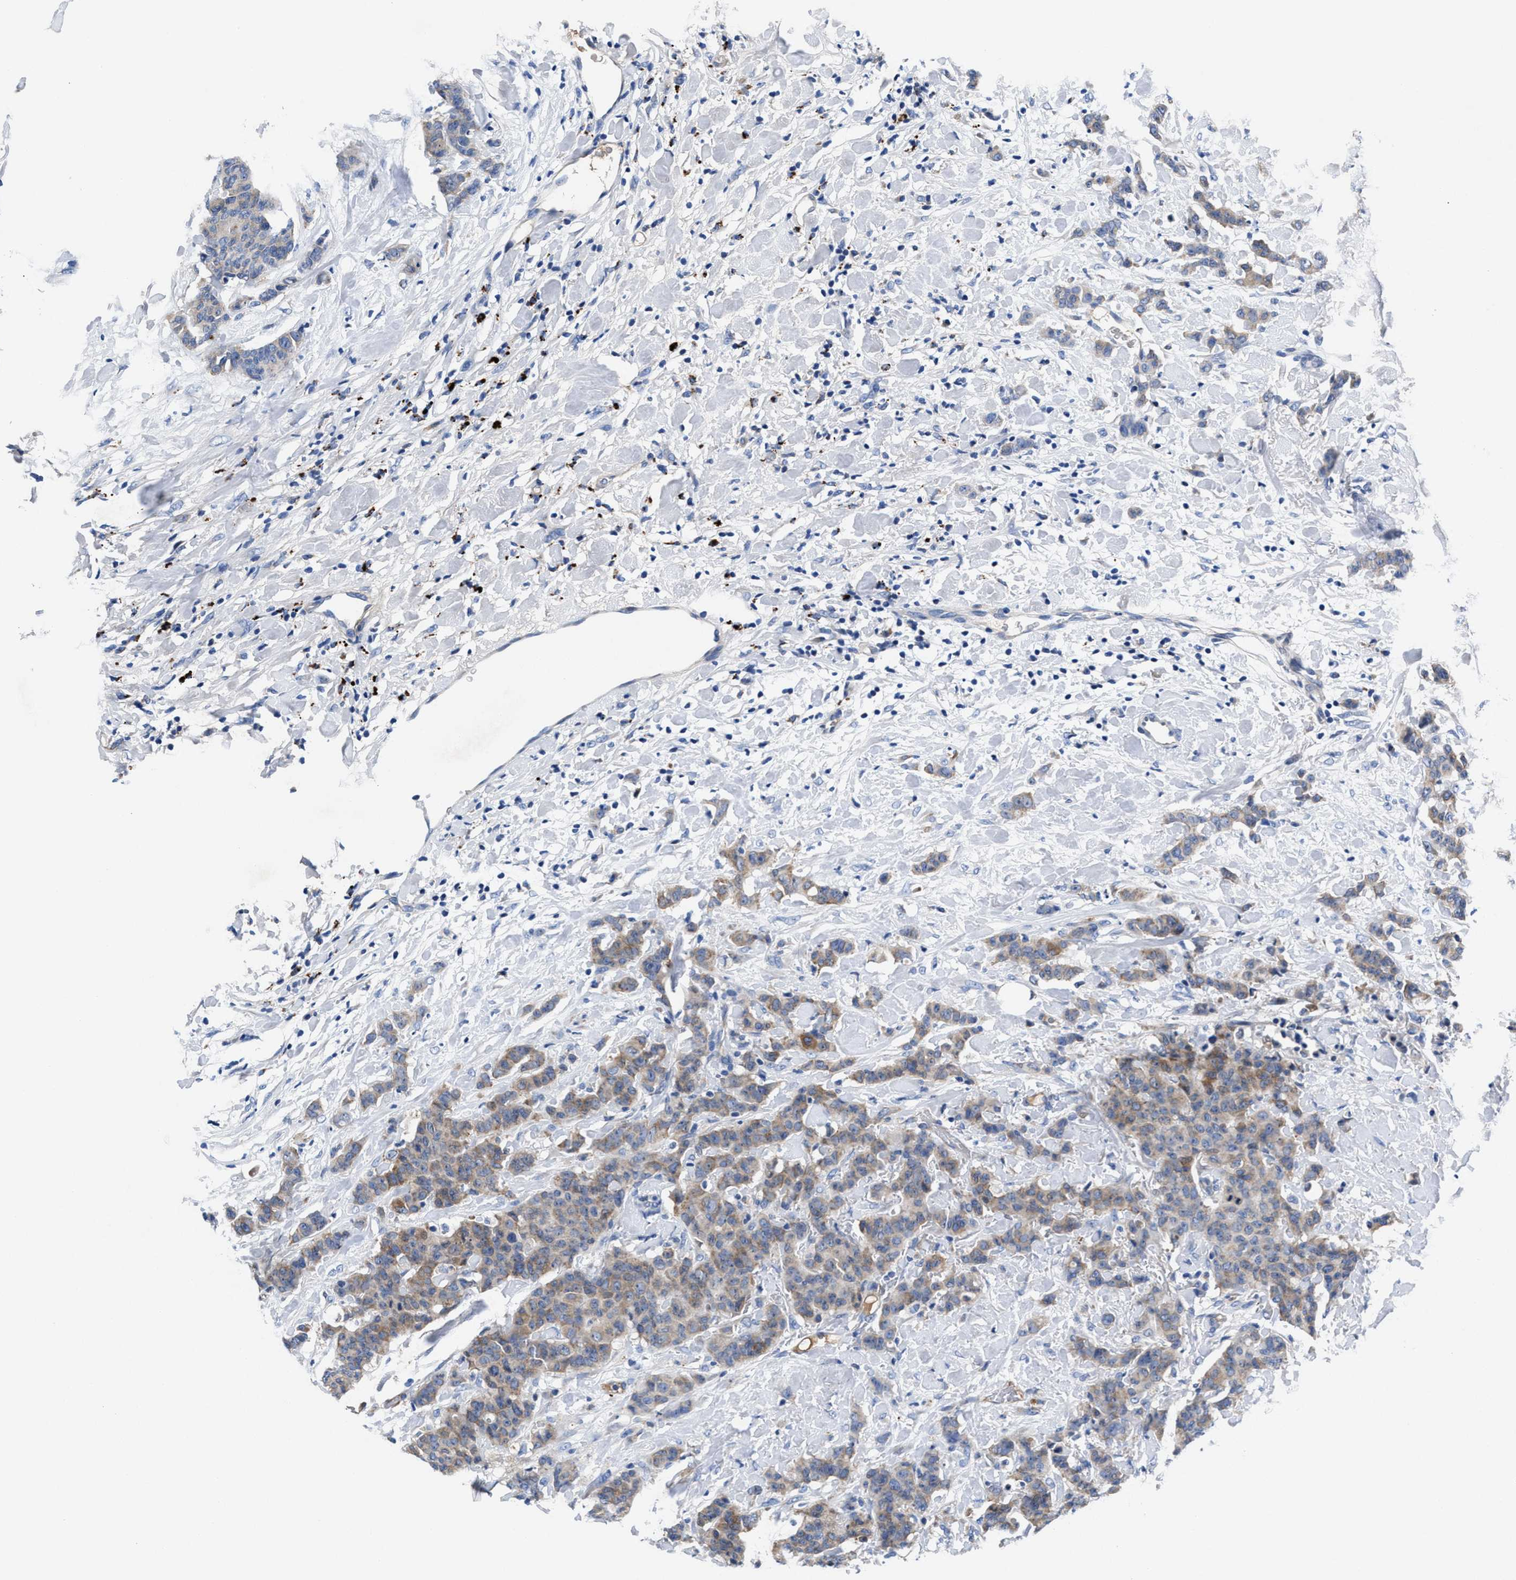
{"staining": {"intensity": "weak", "quantity": "25%-75%", "location": "cytoplasmic/membranous"}, "tissue": "breast cancer", "cell_type": "Tumor cells", "image_type": "cancer", "snomed": [{"axis": "morphology", "description": "Normal tissue, NOS"}, {"axis": "morphology", "description": "Duct carcinoma"}, {"axis": "topography", "description": "Breast"}], "caption": "This image demonstrates IHC staining of infiltrating ductal carcinoma (breast), with low weak cytoplasmic/membranous staining in about 25%-75% of tumor cells.", "gene": "DHRS13", "patient": {"sex": "female", "age": 40}}